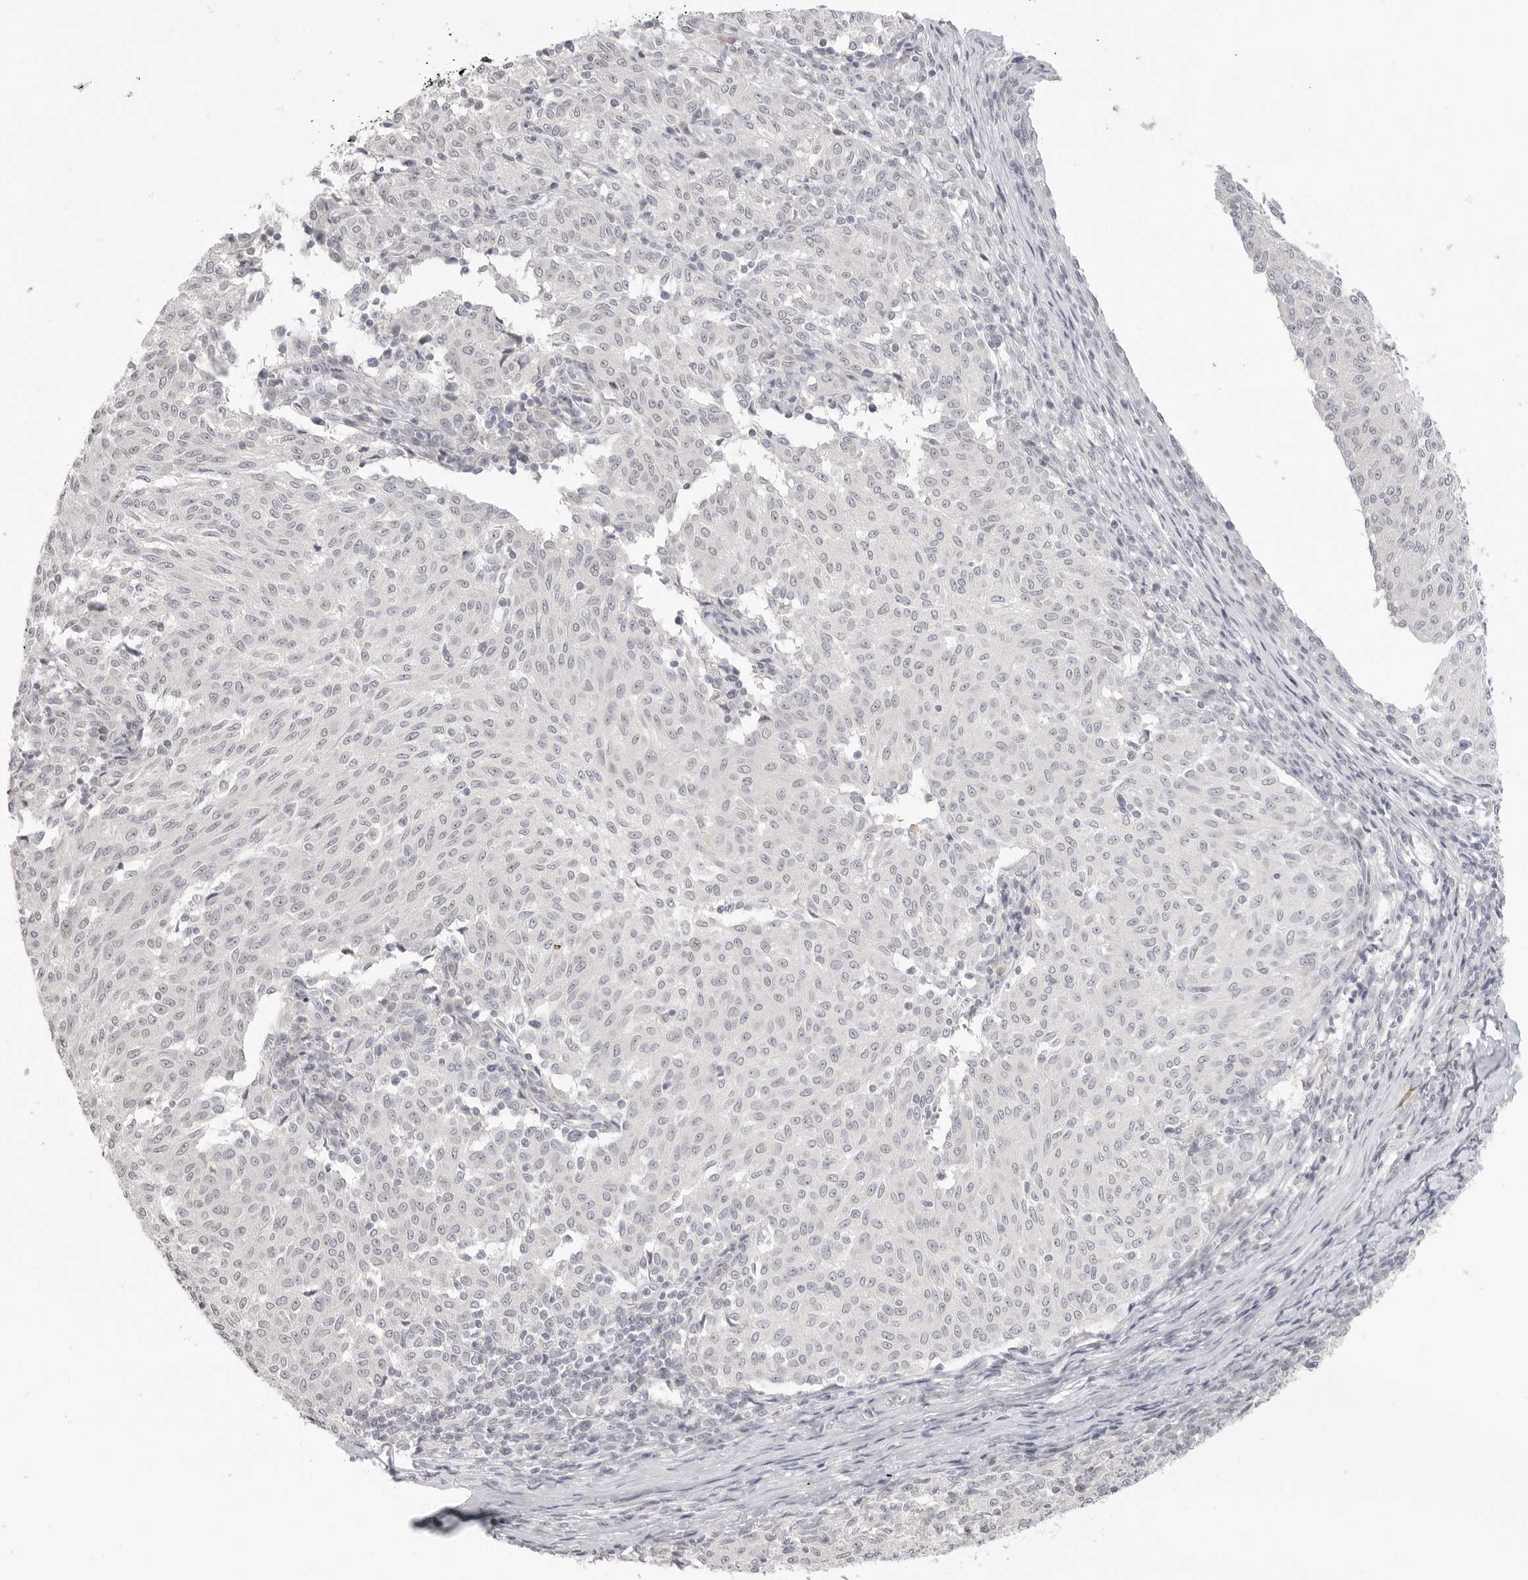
{"staining": {"intensity": "negative", "quantity": "none", "location": "none"}, "tissue": "melanoma", "cell_type": "Tumor cells", "image_type": "cancer", "snomed": [{"axis": "morphology", "description": "Malignant melanoma, NOS"}, {"axis": "topography", "description": "Skin"}], "caption": "A micrograph of human melanoma is negative for staining in tumor cells.", "gene": "KLK11", "patient": {"sex": "female", "age": 72}}